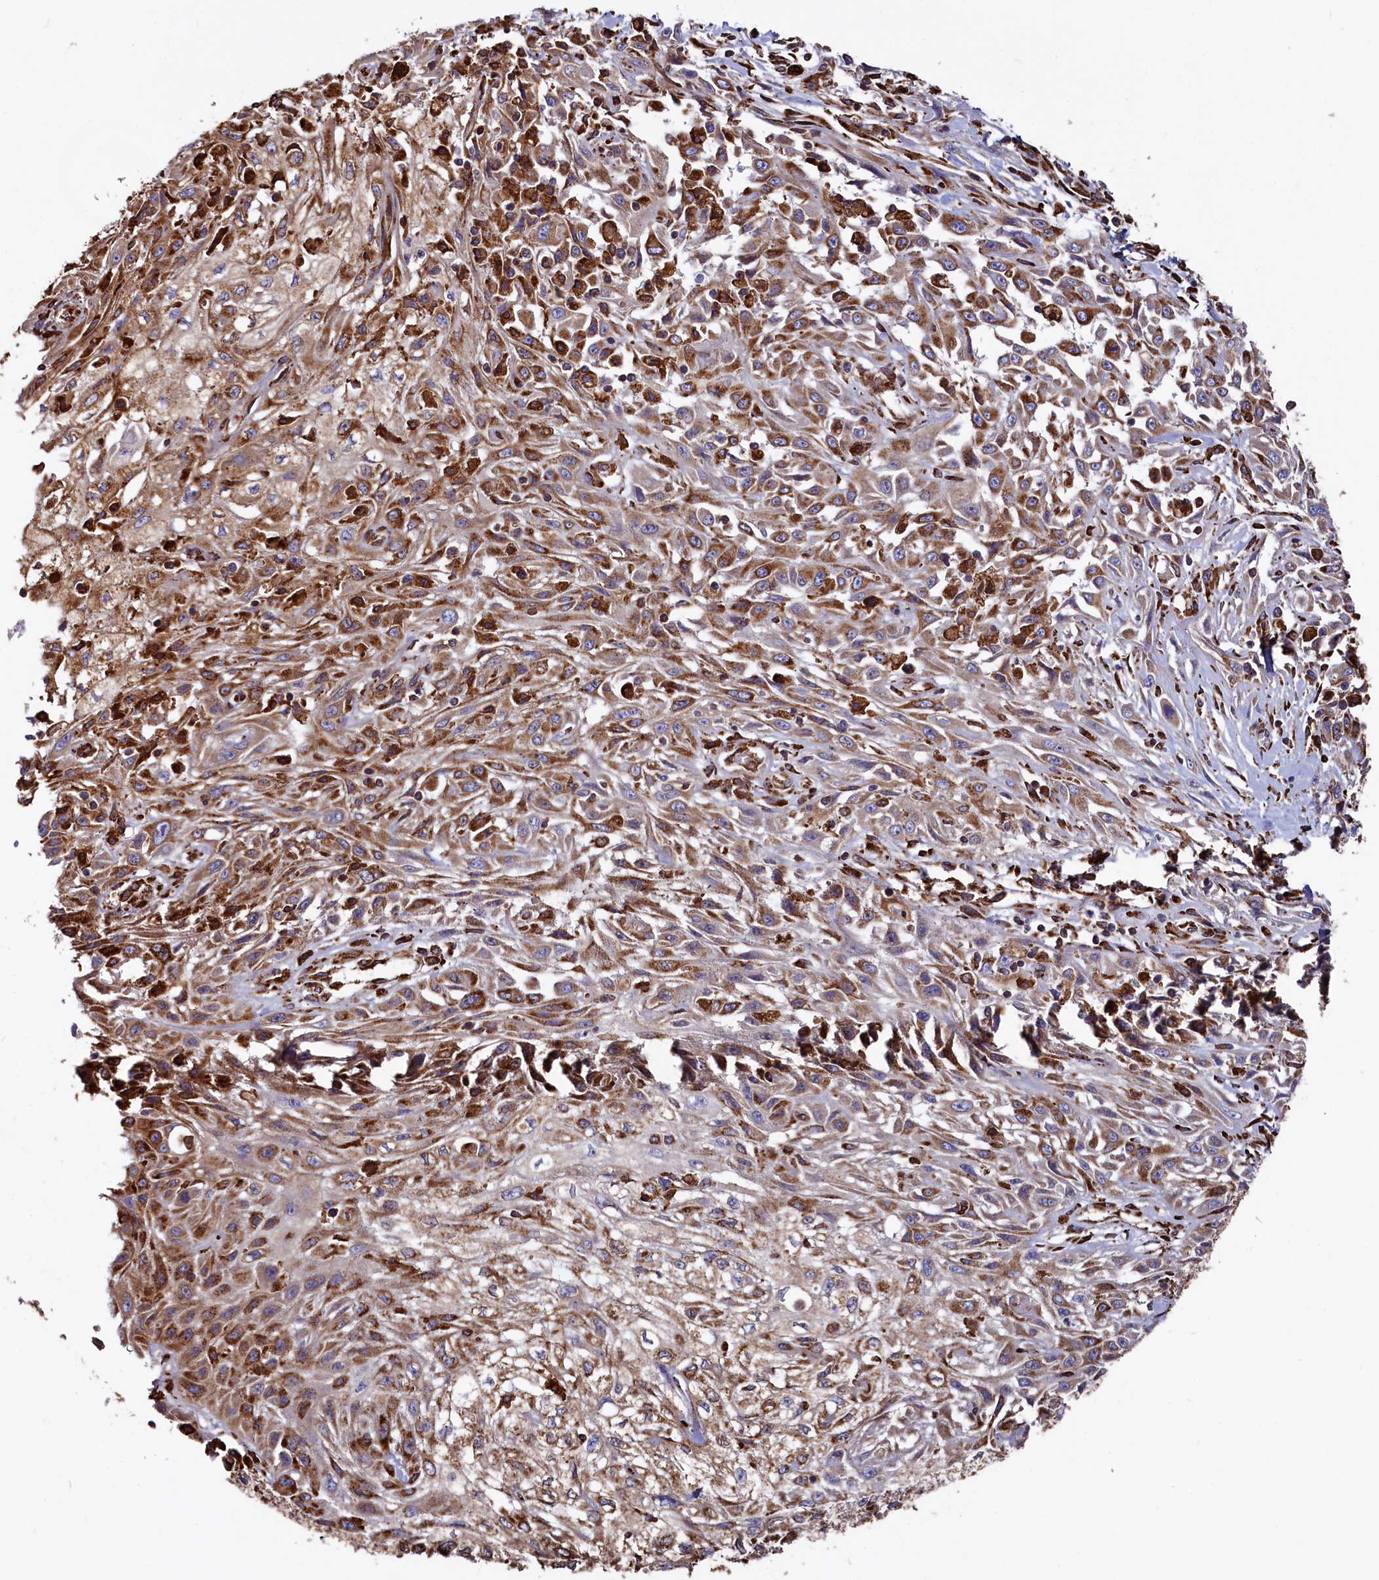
{"staining": {"intensity": "moderate", "quantity": ">75%", "location": "cytoplasmic/membranous"}, "tissue": "skin cancer", "cell_type": "Tumor cells", "image_type": "cancer", "snomed": [{"axis": "morphology", "description": "Squamous cell carcinoma, NOS"}, {"axis": "morphology", "description": "Squamous cell carcinoma, metastatic, NOS"}, {"axis": "topography", "description": "Skin"}, {"axis": "topography", "description": "Lymph node"}], "caption": "IHC staining of skin cancer, which exhibits medium levels of moderate cytoplasmic/membranous staining in approximately >75% of tumor cells indicating moderate cytoplasmic/membranous protein expression. The staining was performed using DAB (3,3'-diaminobenzidine) (brown) for protein detection and nuclei were counterstained in hematoxylin (blue).", "gene": "NEURL1B", "patient": {"sex": "male", "age": 75}}